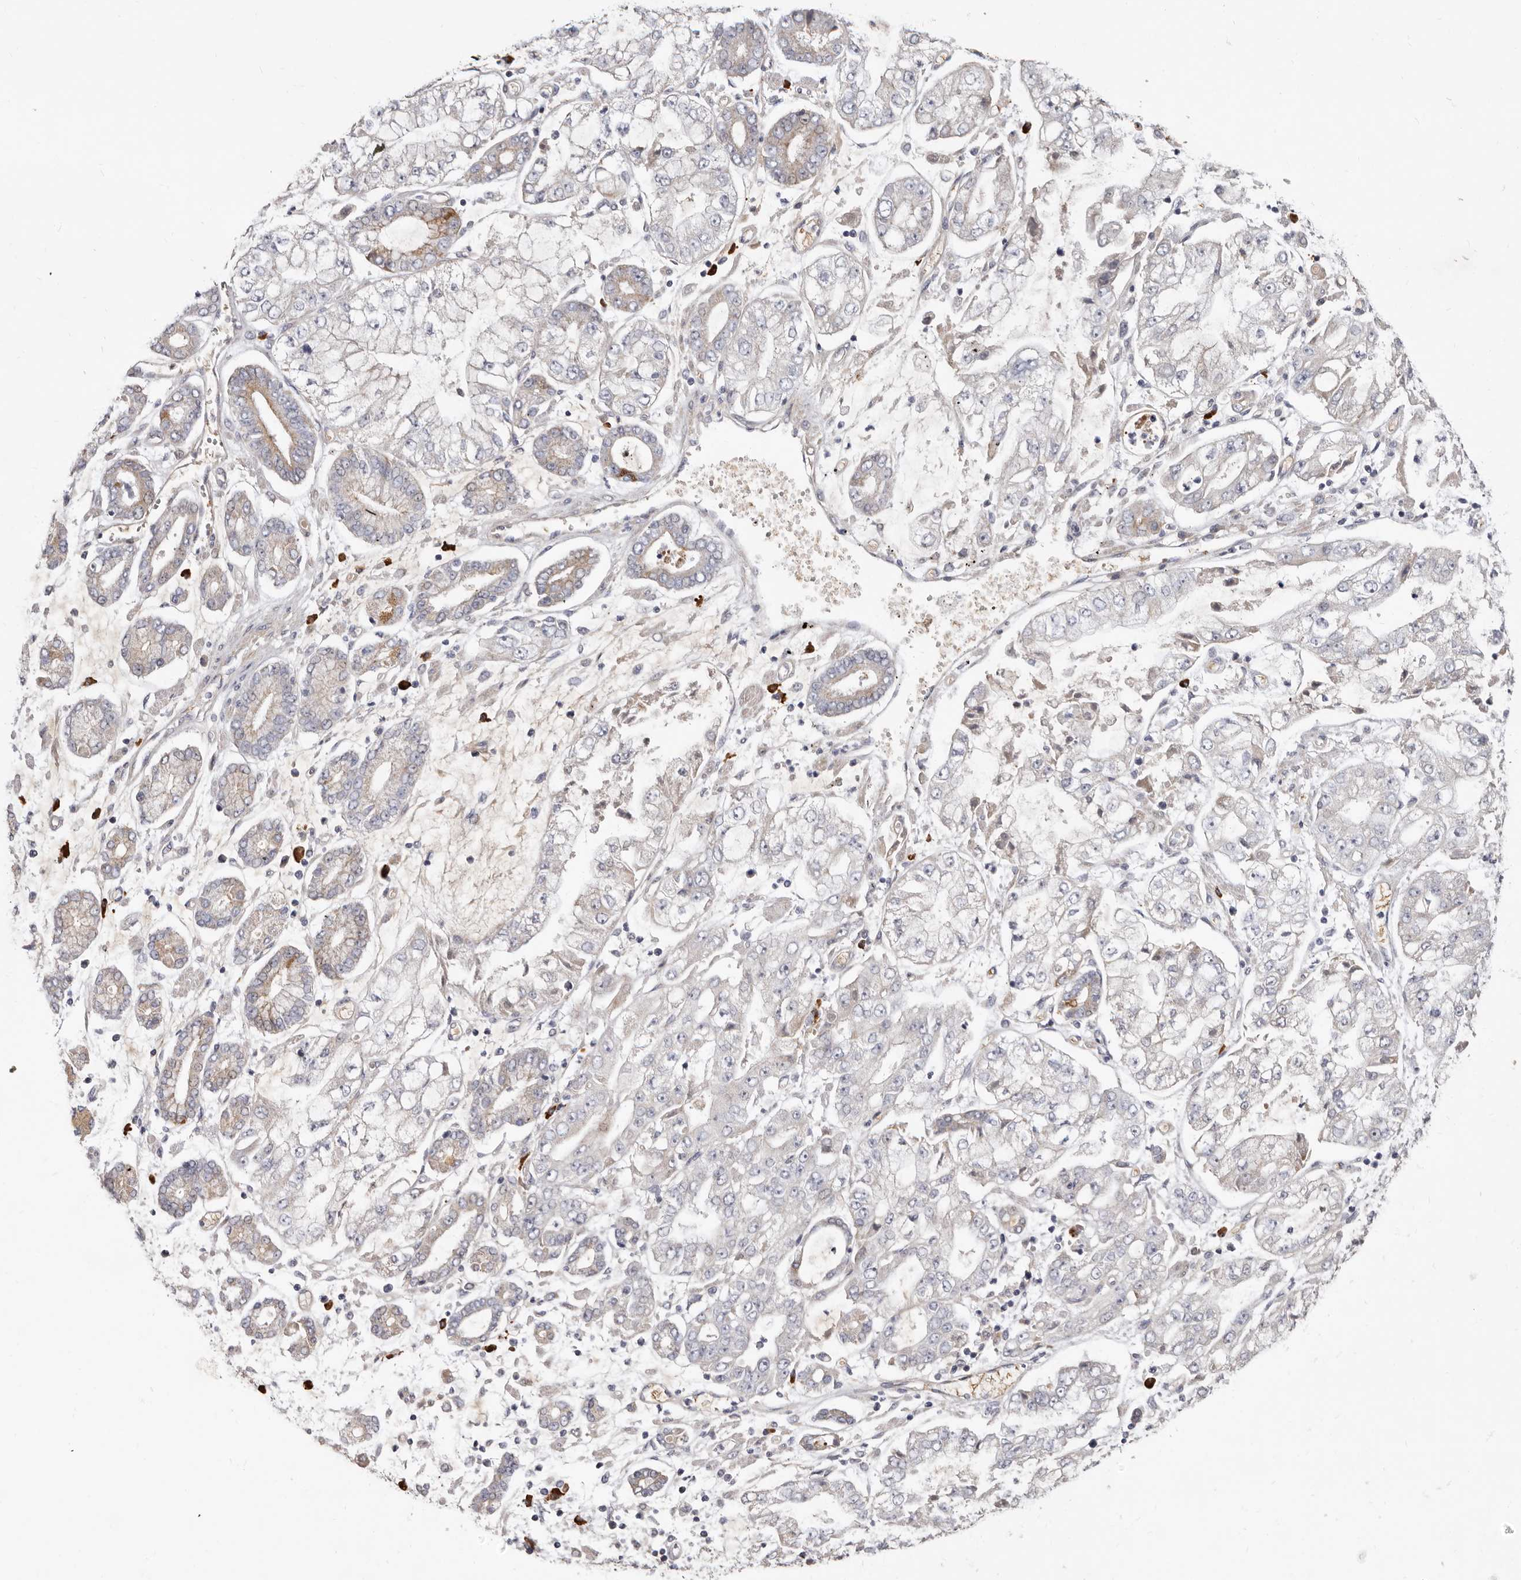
{"staining": {"intensity": "weak", "quantity": "<25%", "location": "cytoplasmic/membranous"}, "tissue": "stomach cancer", "cell_type": "Tumor cells", "image_type": "cancer", "snomed": [{"axis": "morphology", "description": "Adenocarcinoma, NOS"}, {"axis": "topography", "description": "Stomach"}], "caption": "Stomach cancer (adenocarcinoma) was stained to show a protein in brown. There is no significant positivity in tumor cells. The staining was performed using DAB (3,3'-diaminobenzidine) to visualize the protein expression in brown, while the nuclei were stained in blue with hematoxylin (Magnification: 20x).", "gene": "SPTA1", "patient": {"sex": "male", "age": 76}}